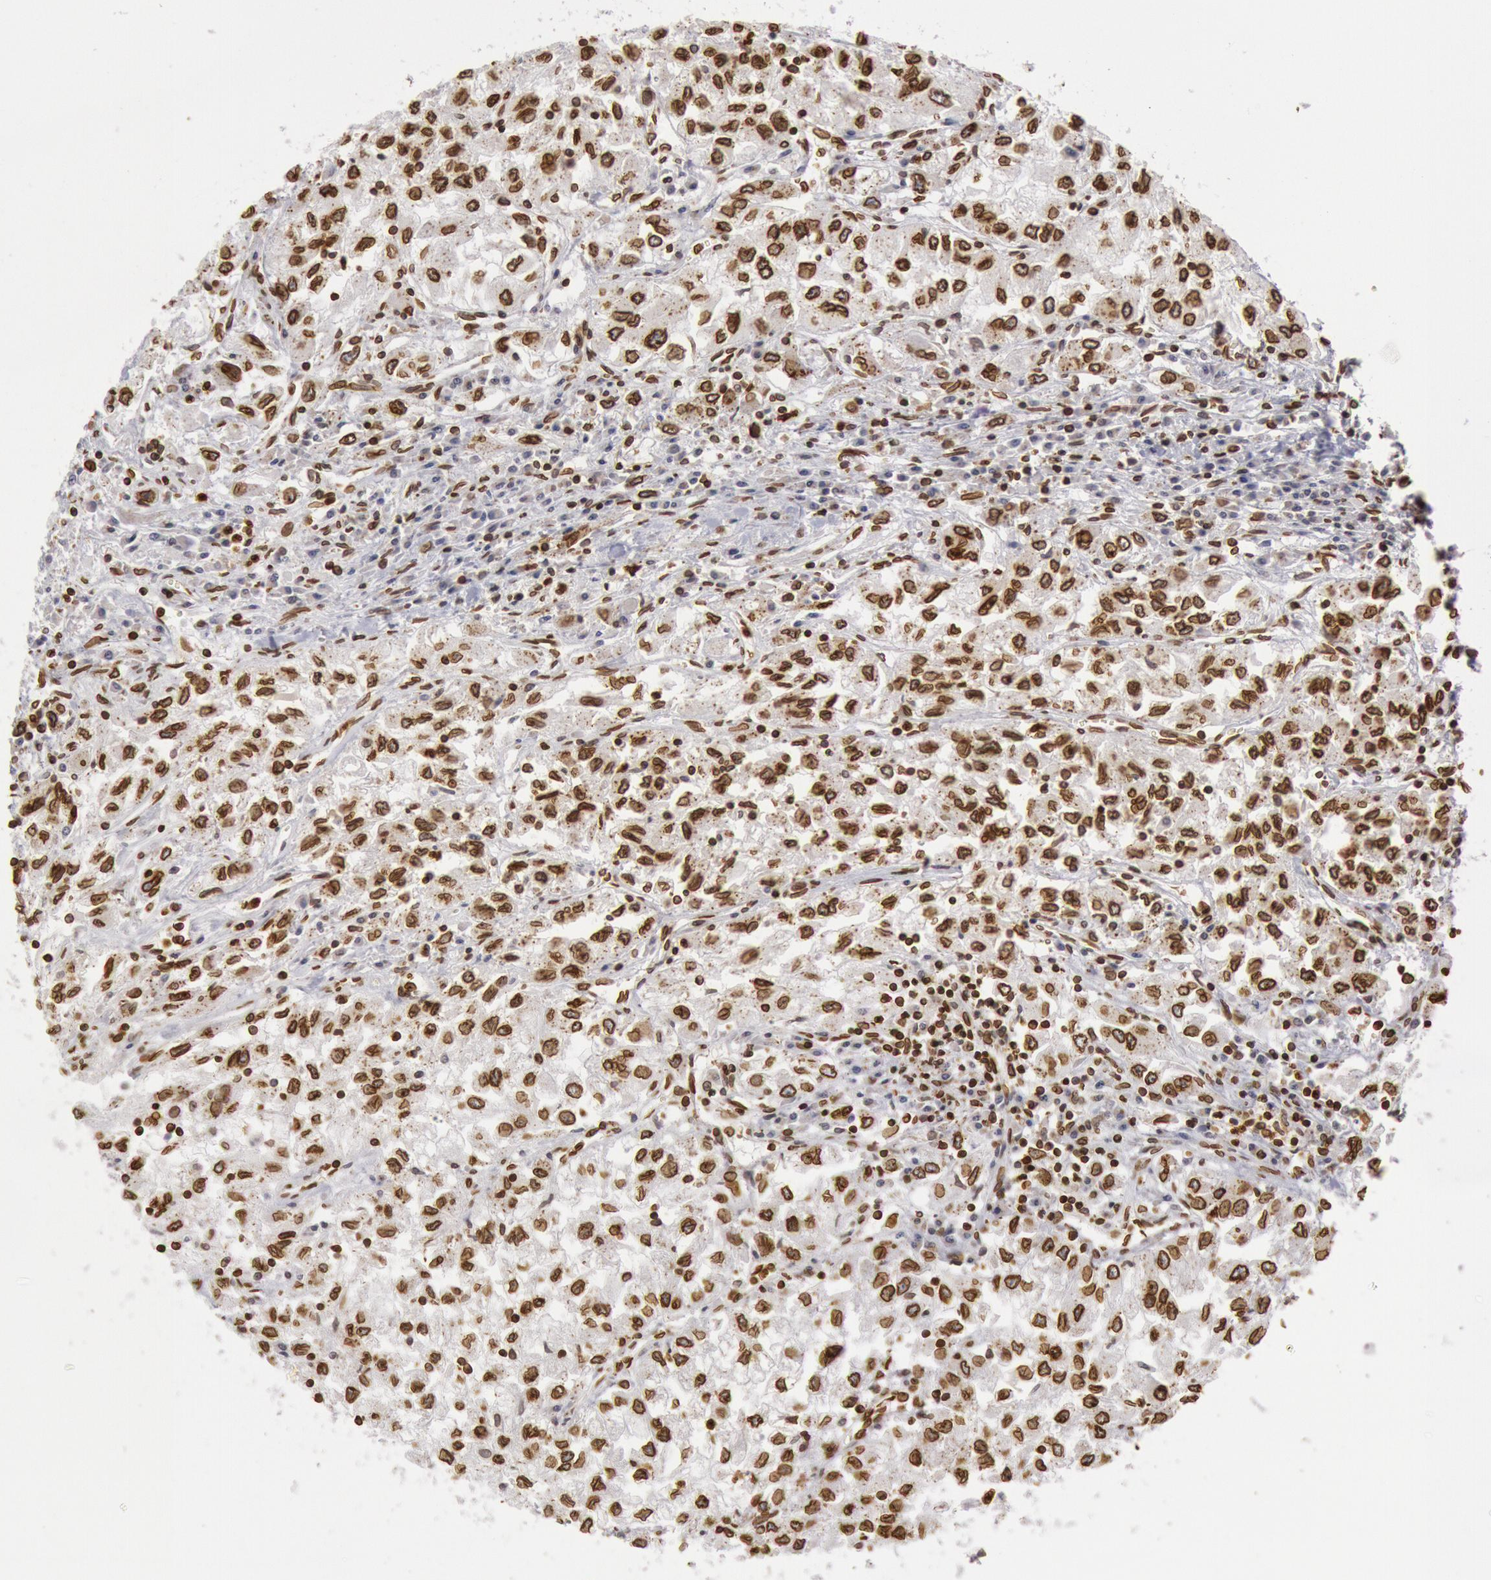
{"staining": {"intensity": "strong", "quantity": ">75%", "location": "cytoplasmic/membranous,nuclear"}, "tissue": "renal cancer", "cell_type": "Tumor cells", "image_type": "cancer", "snomed": [{"axis": "morphology", "description": "Adenocarcinoma, NOS"}, {"axis": "topography", "description": "Kidney"}], "caption": "Renal adenocarcinoma tissue displays strong cytoplasmic/membranous and nuclear positivity in about >75% of tumor cells, visualized by immunohistochemistry.", "gene": "SUN2", "patient": {"sex": "male", "age": 59}}